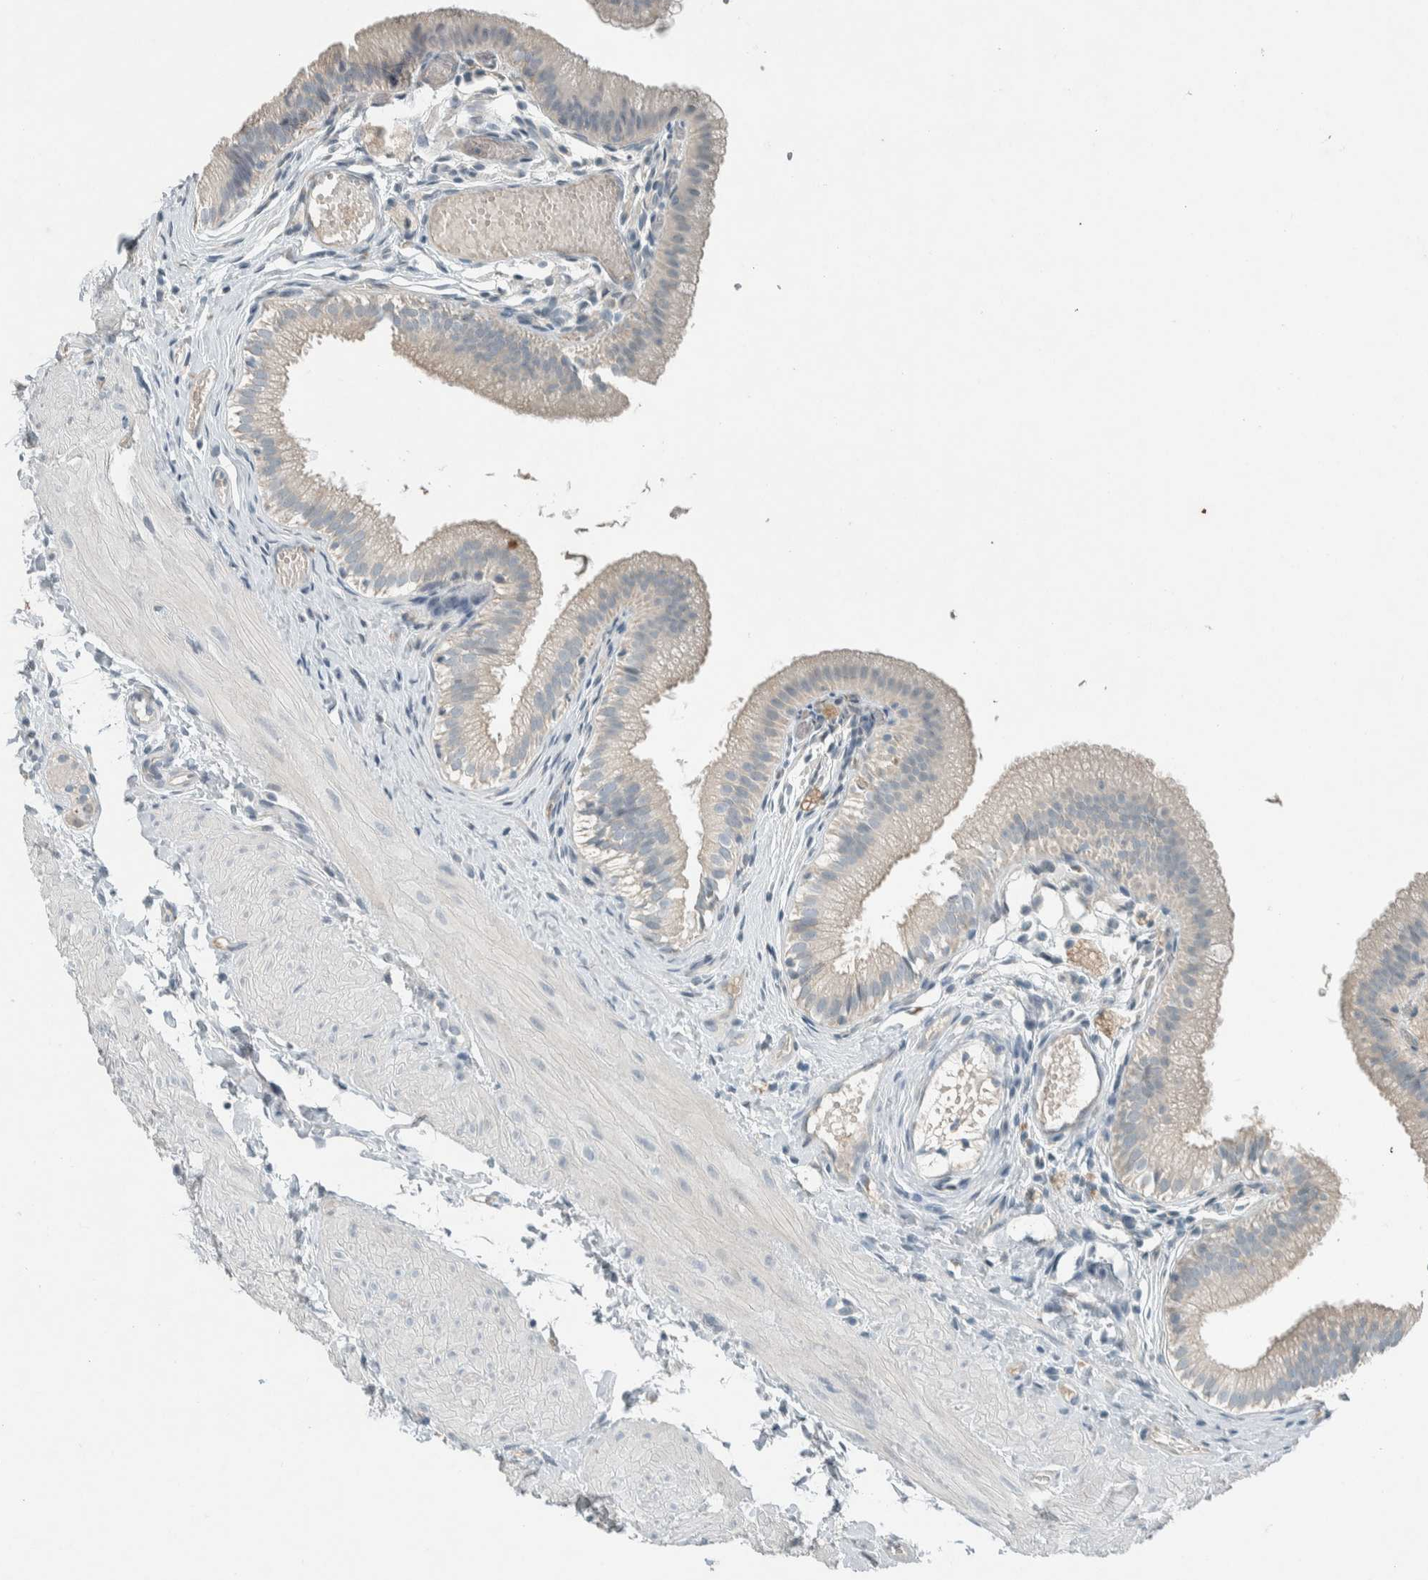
{"staining": {"intensity": "weak", "quantity": "<25%", "location": "cytoplasmic/membranous"}, "tissue": "gallbladder", "cell_type": "Glandular cells", "image_type": "normal", "snomed": [{"axis": "morphology", "description": "Normal tissue, NOS"}, {"axis": "topography", "description": "Gallbladder"}], "caption": "Immunohistochemical staining of benign human gallbladder exhibits no significant expression in glandular cells.", "gene": "CERCAM", "patient": {"sex": "female", "age": 26}}